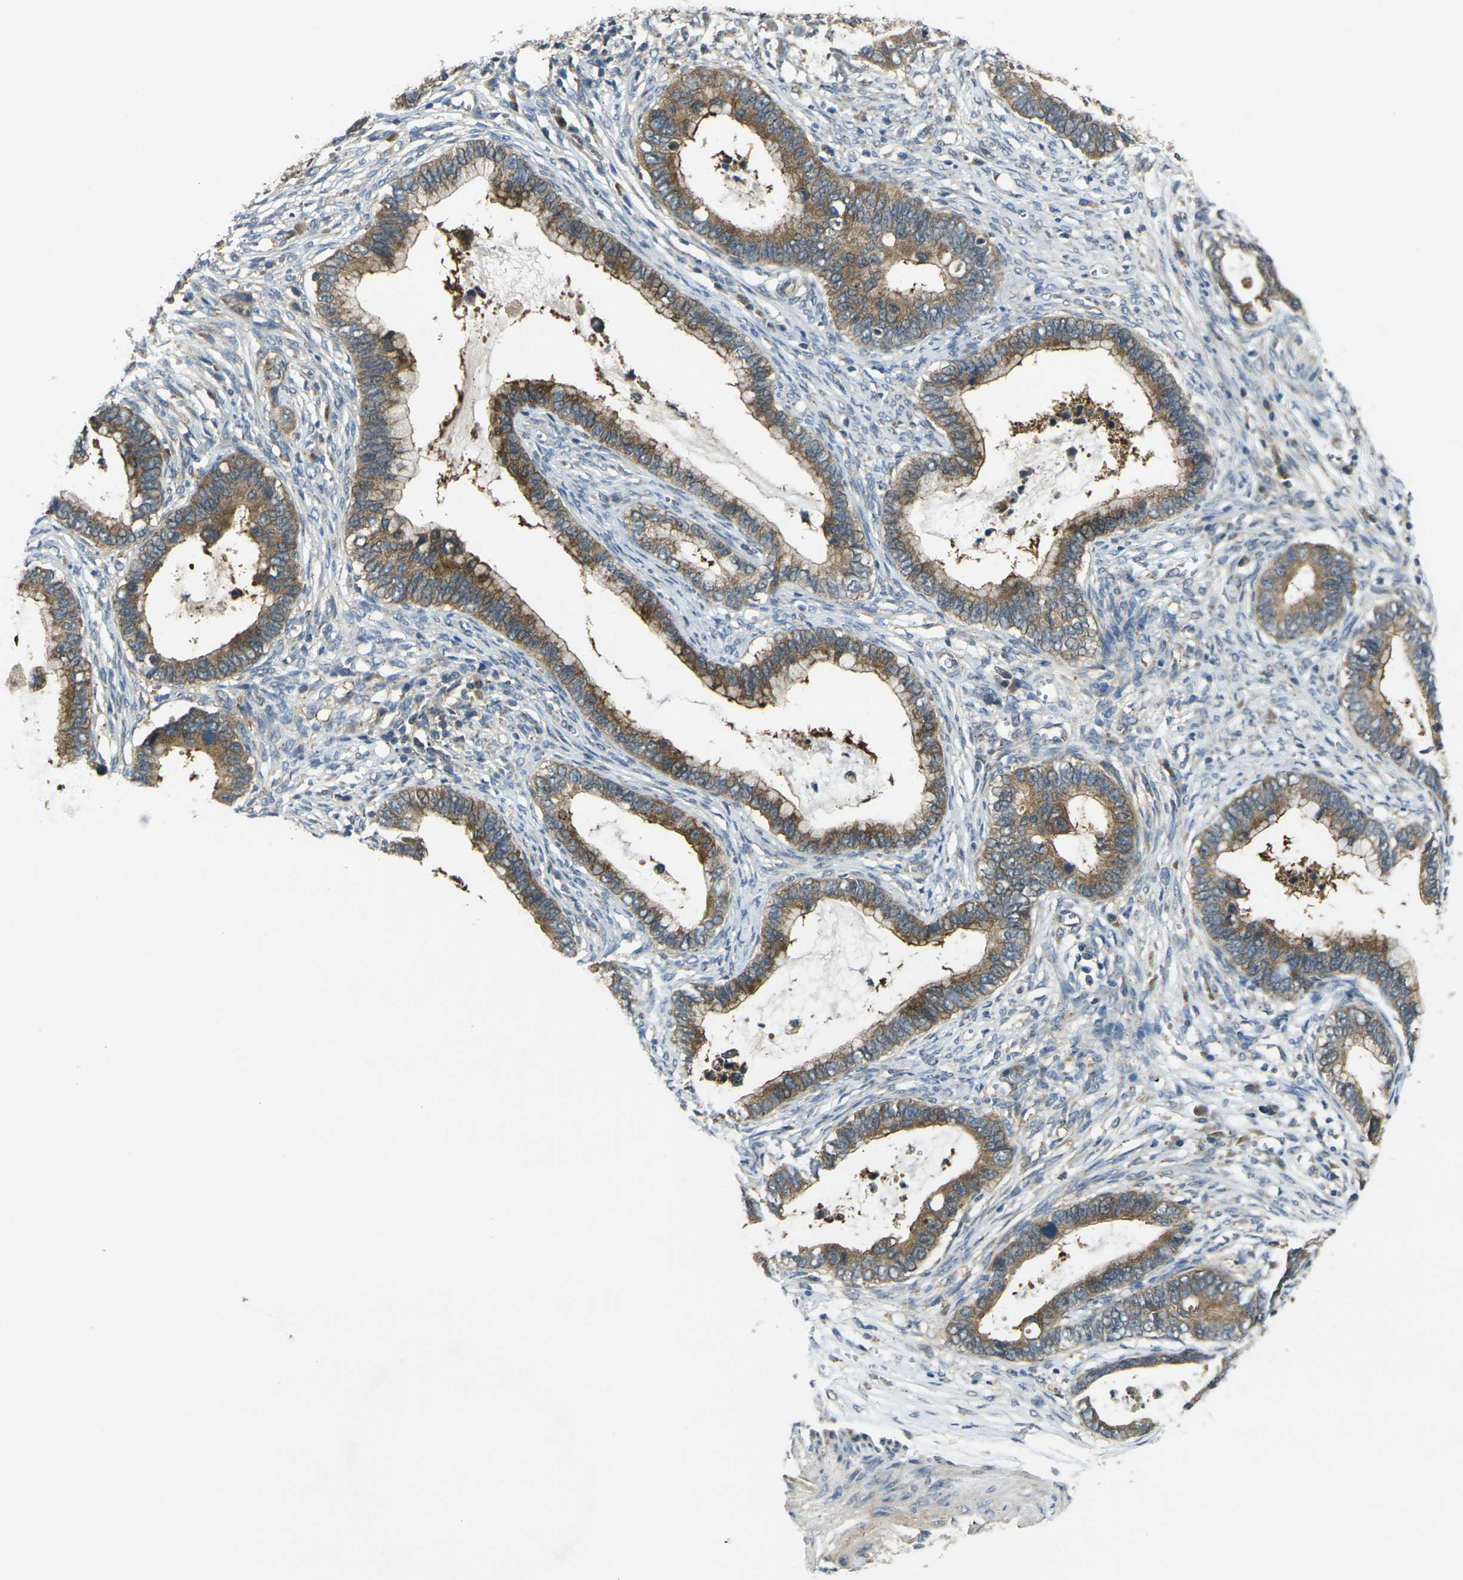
{"staining": {"intensity": "moderate", "quantity": ">75%", "location": "cytoplasmic/membranous"}, "tissue": "cervical cancer", "cell_type": "Tumor cells", "image_type": "cancer", "snomed": [{"axis": "morphology", "description": "Adenocarcinoma, NOS"}, {"axis": "topography", "description": "Cervix"}], "caption": "Immunohistochemistry (IHC) (DAB (3,3'-diaminobenzidine)) staining of human cervical cancer reveals moderate cytoplasmic/membranous protein expression in about >75% of tumor cells.", "gene": "GNA12", "patient": {"sex": "female", "age": 44}}